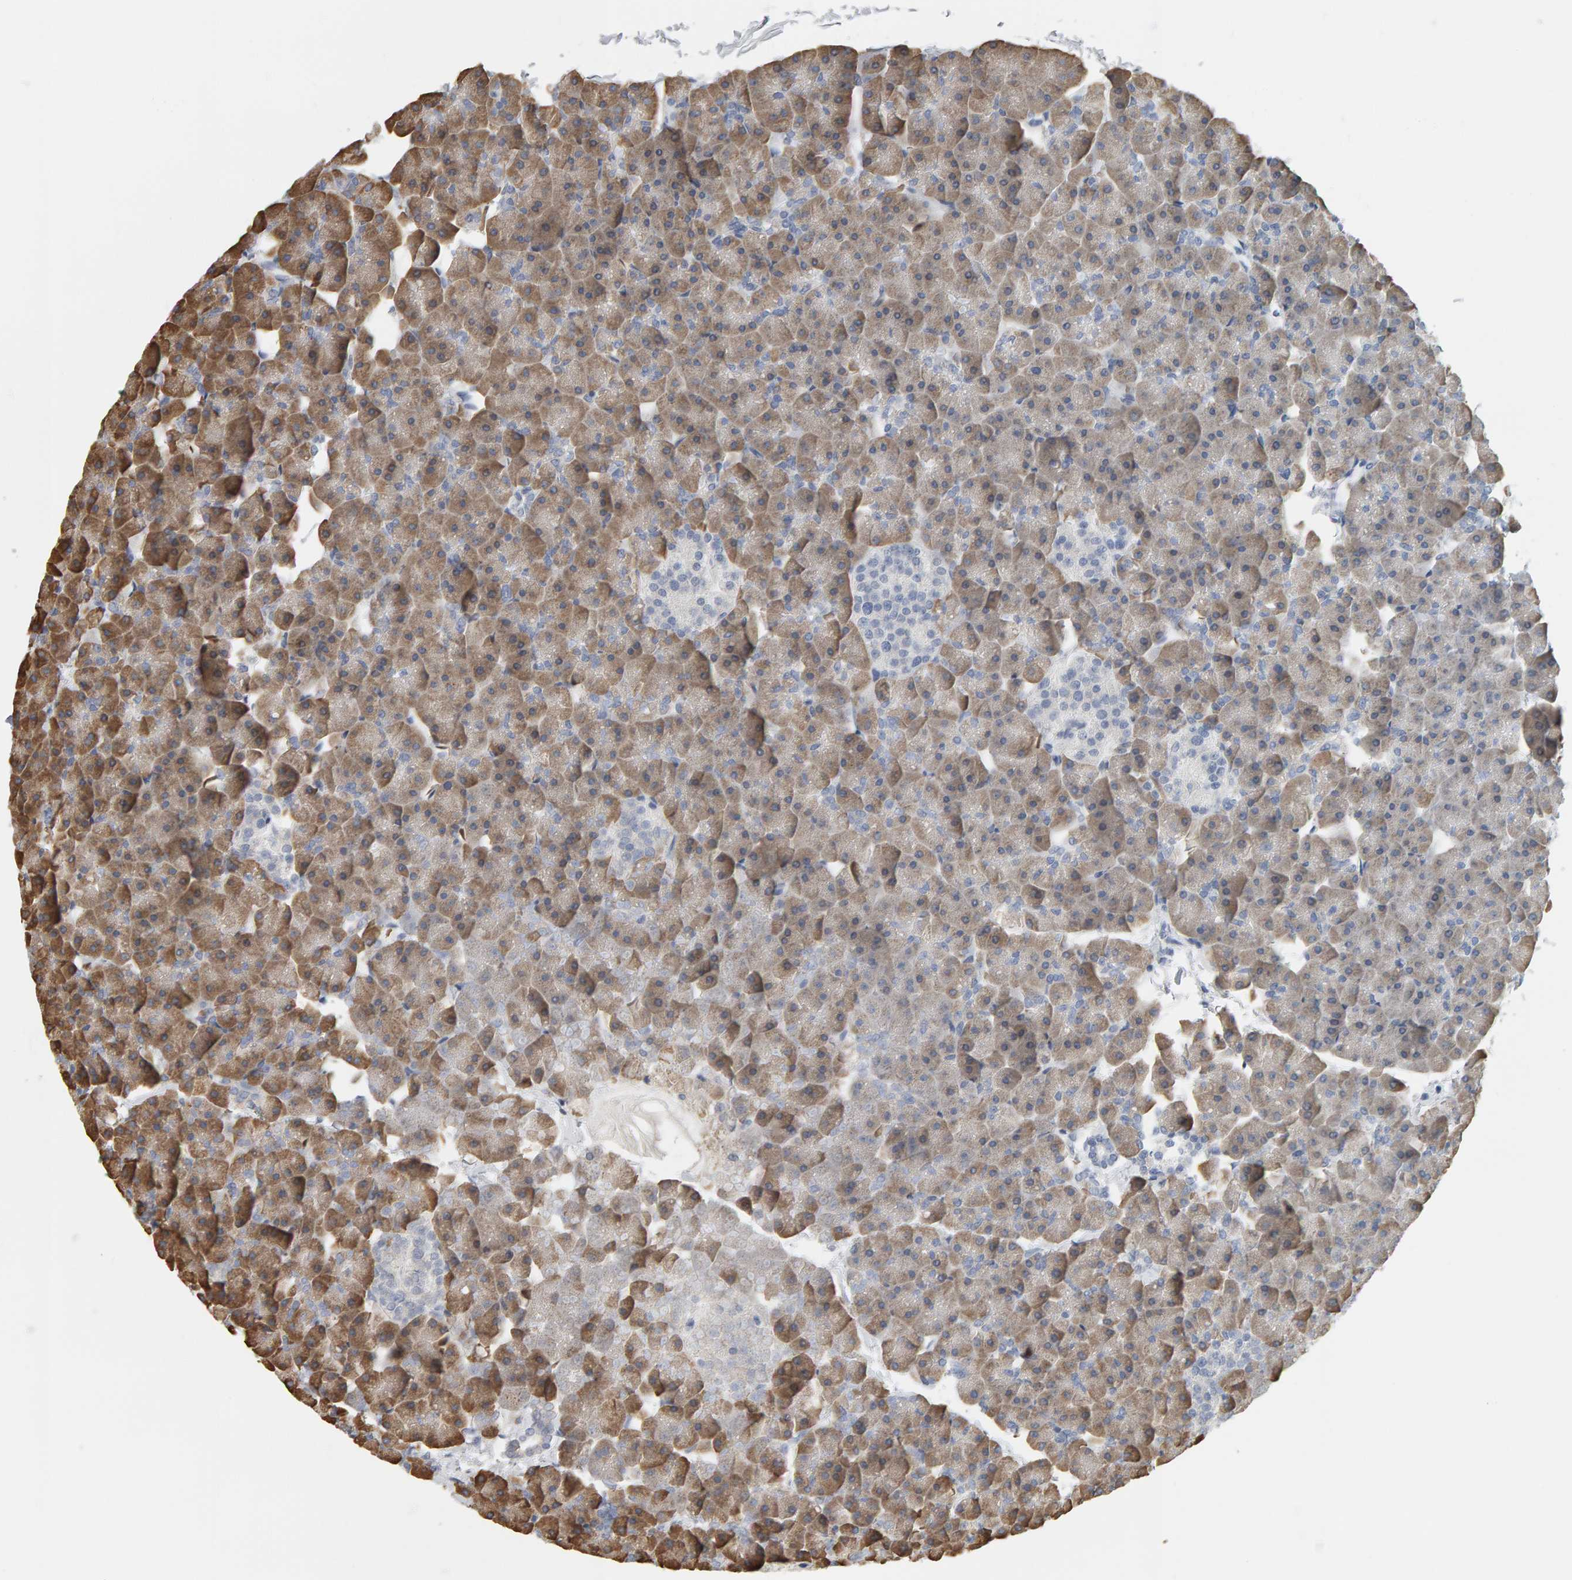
{"staining": {"intensity": "weak", "quantity": "25%-75%", "location": "cytoplasmic/membranous"}, "tissue": "pancreas", "cell_type": "Exocrine glandular cells", "image_type": "normal", "snomed": [{"axis": "morphology", "description": "Normal tissue, NOS"}, {"axis": "topography", "description": "Pancreas"}], "caption": "A micrograph showing weak cytoplasmic/membranous expression in approximately 25%-75% of exocrine glandular cells in normal pancreas, as visualized by brown immunohistochemical staining.", "gene": "ADHFE1", "patient": {"sex": "male", "age": 35}}